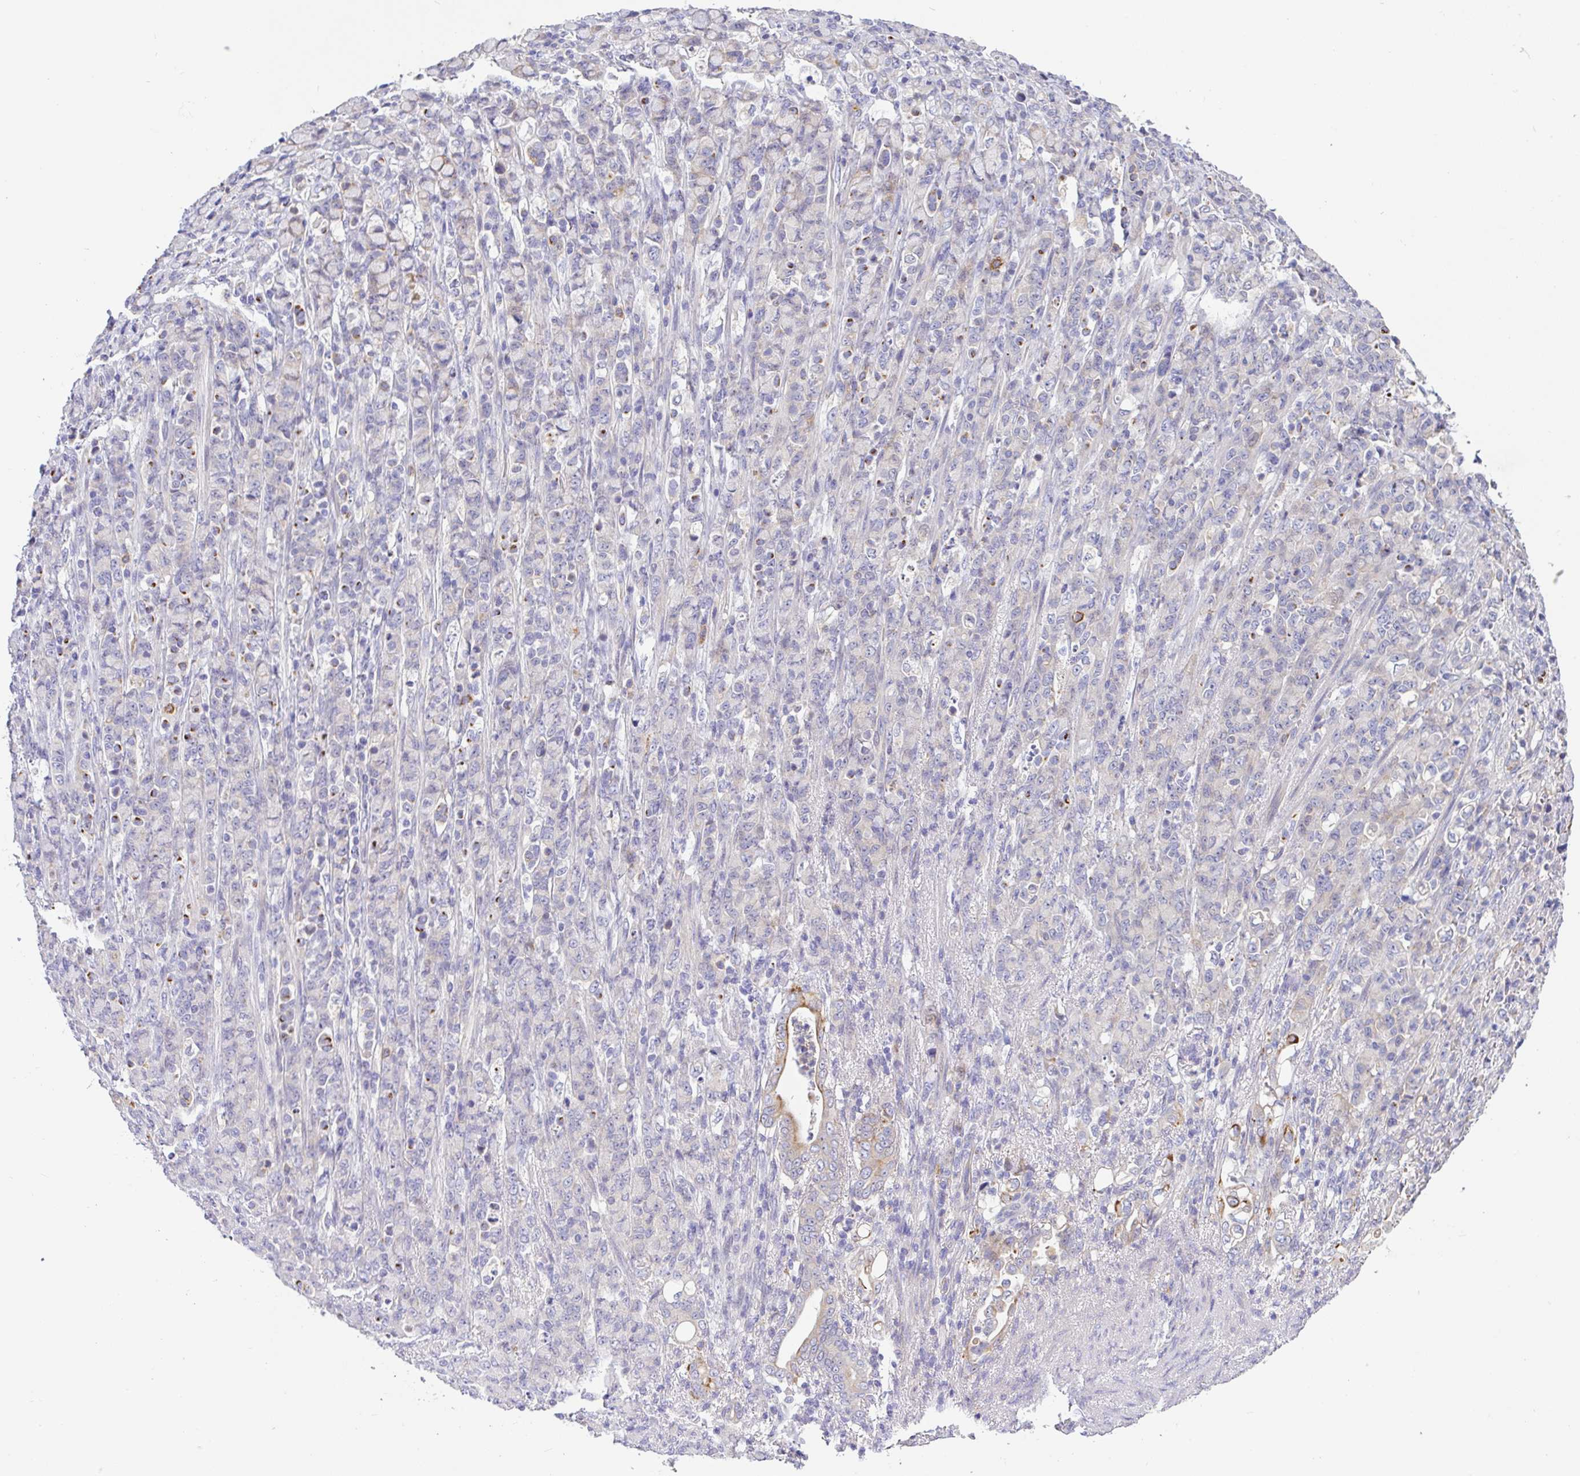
{"staining": {"intensity": "moderate", "quantity": "<25%", "location": "cytoplasmic/membranous"}, "tissue": "stomach cancer", "cell_type": "Tumor cells", "image_type": "cancer", "snomed": [{"axis": "morphology", "description": "Normal tissue, NOS"}, {"axis": "morphology", "description": "Adenocarcinoma, NOS"}, {"axis": "topography", "description": "Stomach"}], "caption": "Tumor cells display low levels of moderate cytoplasmic/membranous expression in approximately <25% of cells in human adenocarcinoma (stomach).", "gene": "EPN3", "patient": {"sex": "female", "age": 79}}